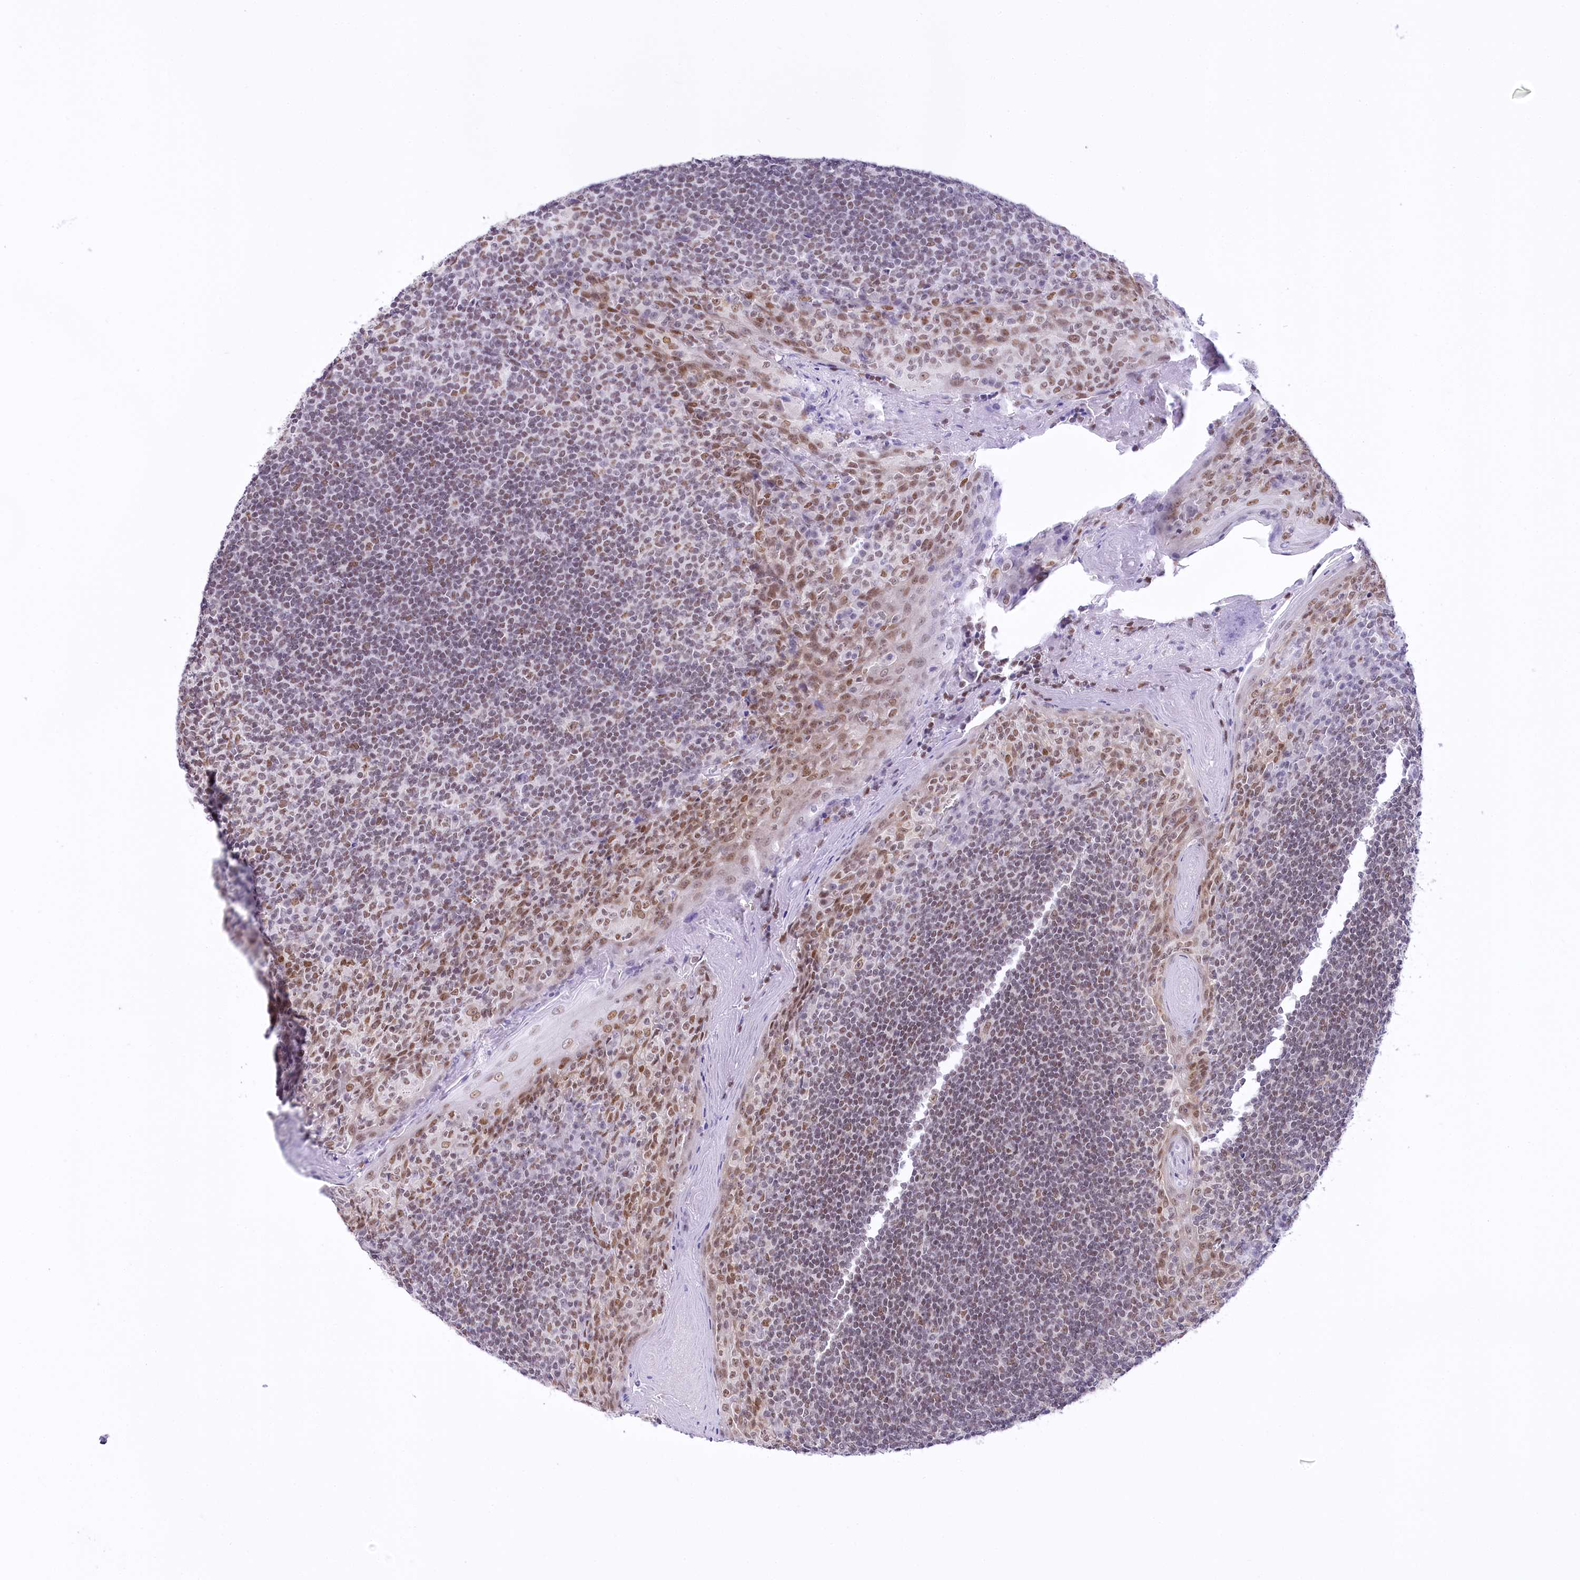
{"staining": {"intensity": "weak", "quantity": "<25%", "location": "nuclear"}, "tissue": "tonsil", "cell_type": "Germinal center cells", "image_type": "normal", "snomed": [{"axis": "morphology", "description": "Normal tissue, NOS"}, {"axis": "topography", "description": "Tonsil"}], "caption": "Immunohistochemistry (IHC) of normal tonsil exhibits no staining in germinal center cells.", "gene": "HNRNPA0", "patient": {"sex": "male", "age": 27}}